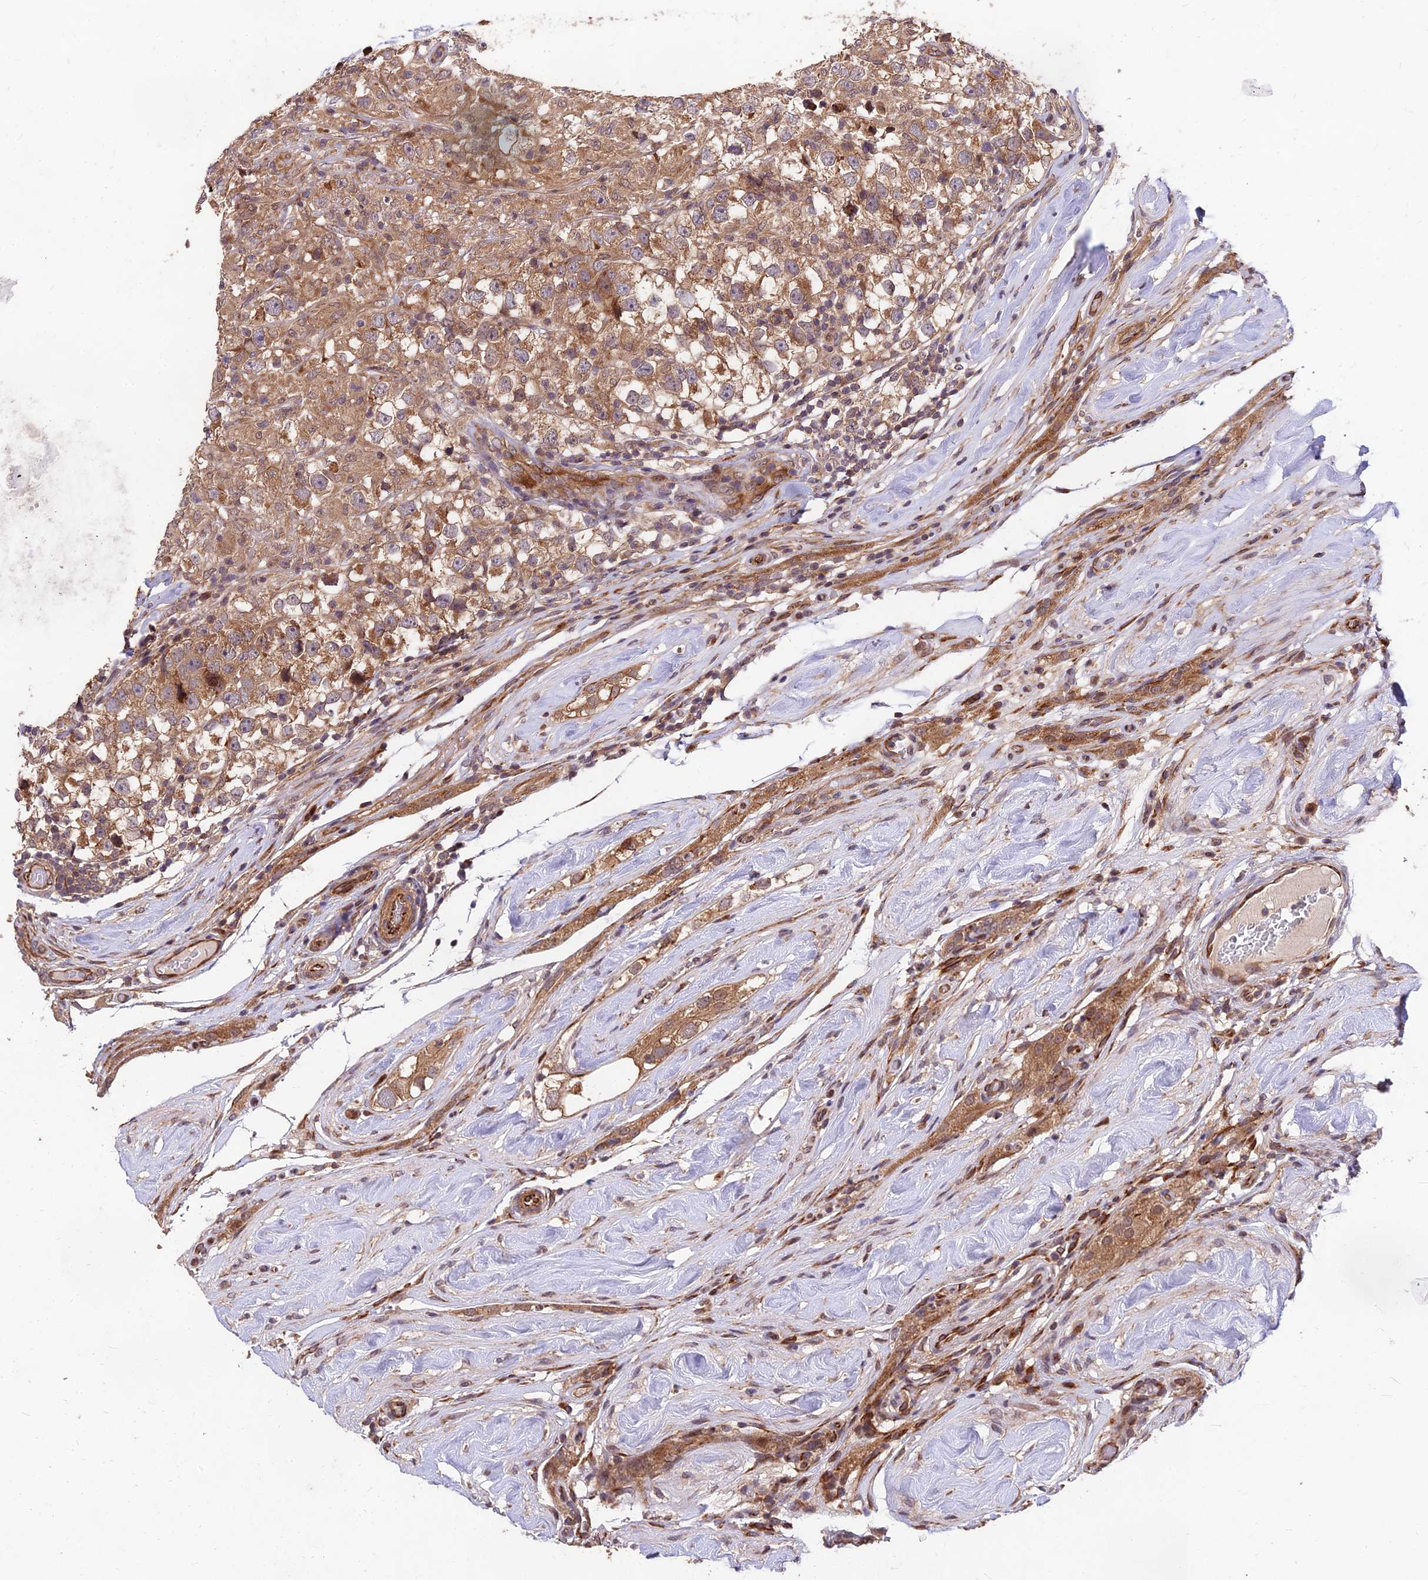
{"staining": {"intensity": "moderate", "quantity": ">75%", "location": "cytoplasmic/membranous"}, "tissue": "testis cancer", "cell_type": "Tumor cells", "image_type": "cancer", "snomed": [{"axis": "morphology", "description": "Seminoma, NOS"}, {"axis": "topography", "description": "Testis"}], "caption": "Human seminoma (testis) stained with a protein marker demonstrates moderate staining in tumor cells.", "gene": "MKKS", "patient": {"sex": "male", "age": 46}}